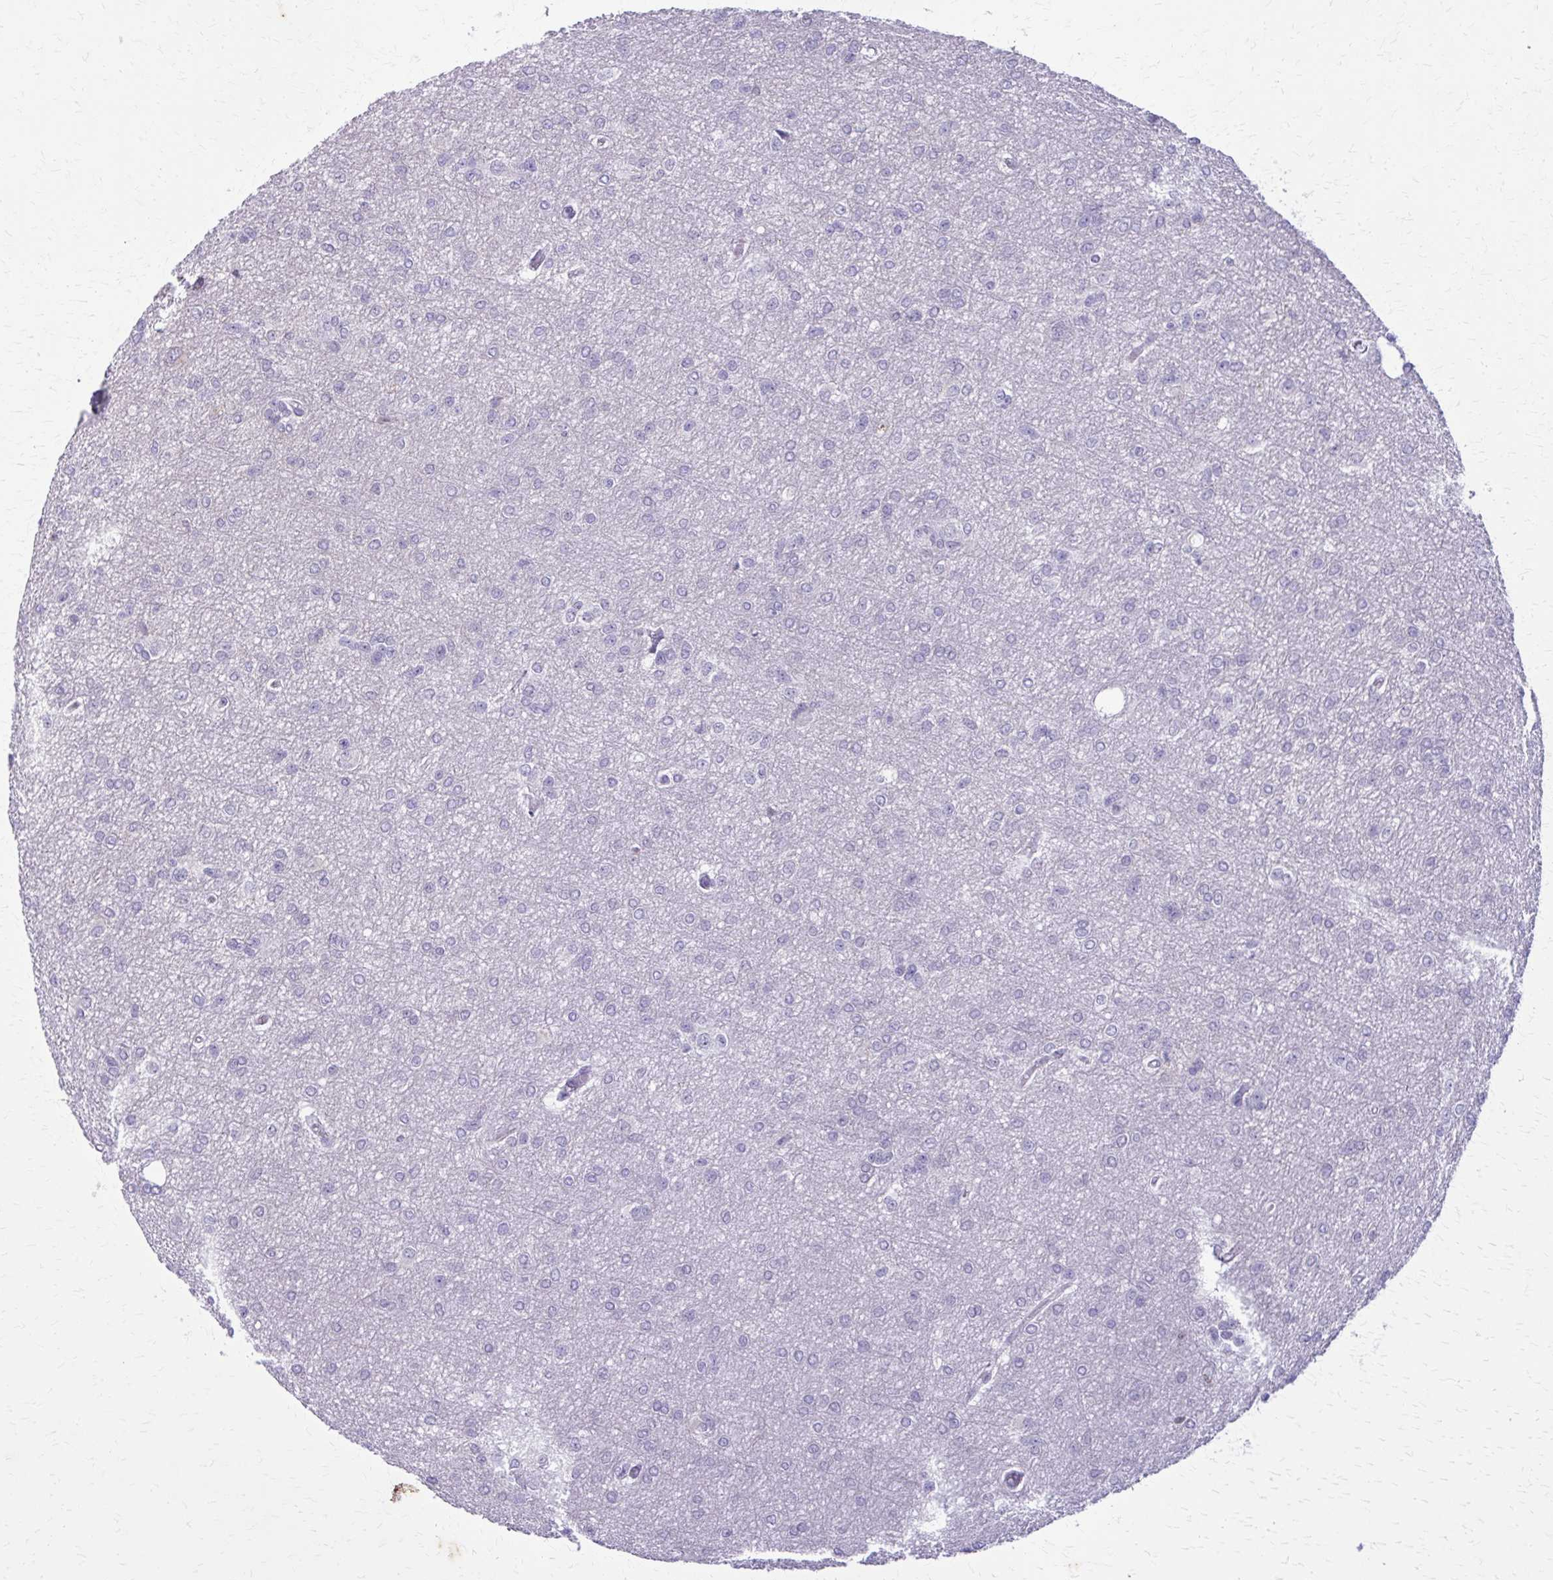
{"staining": {"intensity": "negative", "quantity": "none", "location": "none"}, "tissue": "glioma", "cell_type": "Tumor cells", "image_type": "cancer", "snomed": [{"axis": "morphology", "description": "Glioma, malignant, Low grade"}, {"axis": "topography", "description": "Brain"}], "caption": "An IHC image of glioma is shown. There is no staining in tumor cells of glioma. (DAB immunohistochemistry (IHC) with hematoxylin counter stain).", "gene": "CARD9", "patient": {"sex": "male", "age": 26}}